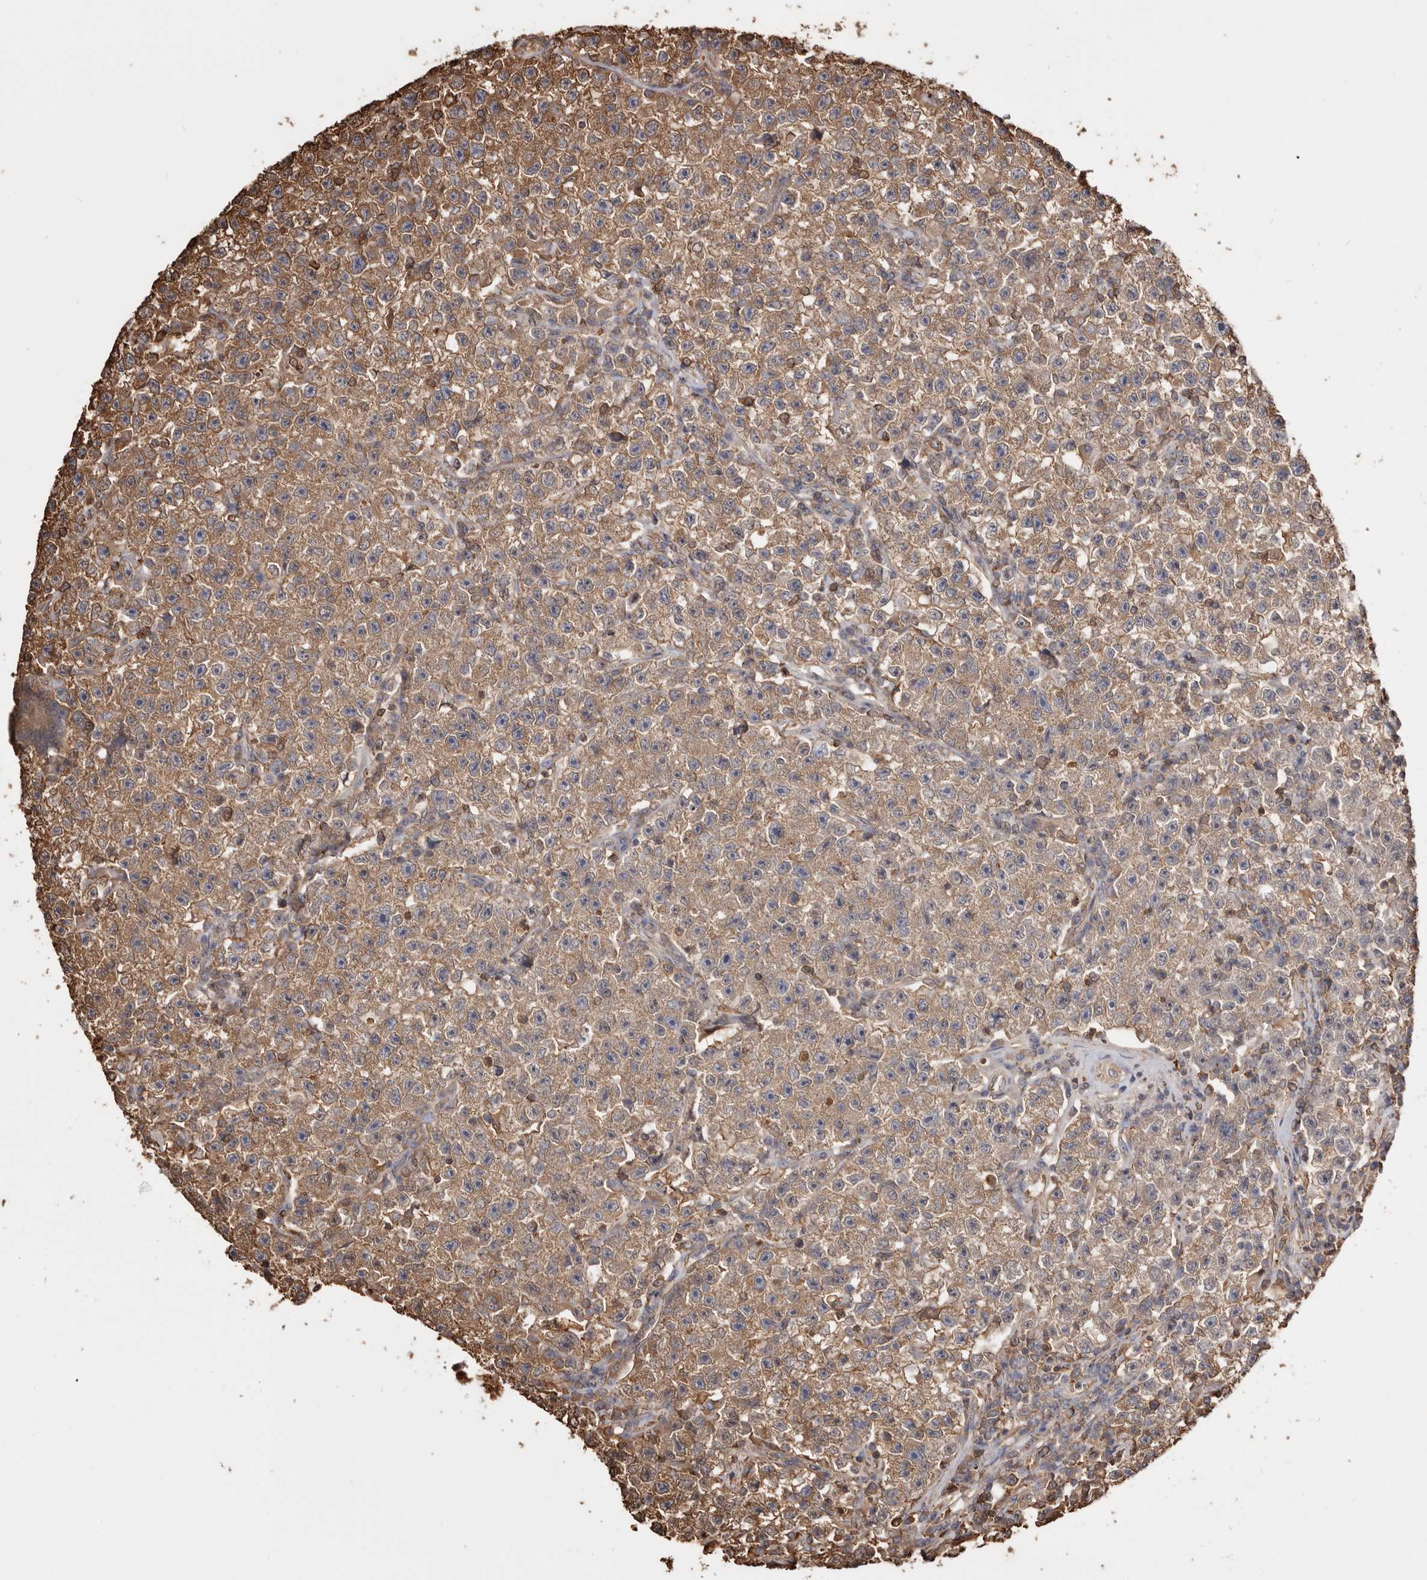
{"staining": {"intensity": "moderate", "quantity": ">75%", "location": "cytoplasmic/membranous"}, "tissue": "testis cancer", "cell_type": "Tumor cells", "image_type": "cancer", "snomed": [{"axis": "morphology", "description": "Seminoma, NOS"}, {"axis": "topography", "description": "Testis"}], "caption": "Tumor cells show medium levels of moderate cytoplasmic/membranous expression in approximately >75% of cells in testis seminoma.", "gene": "PKM", "patient": {"sex": "male", "age": 22}}